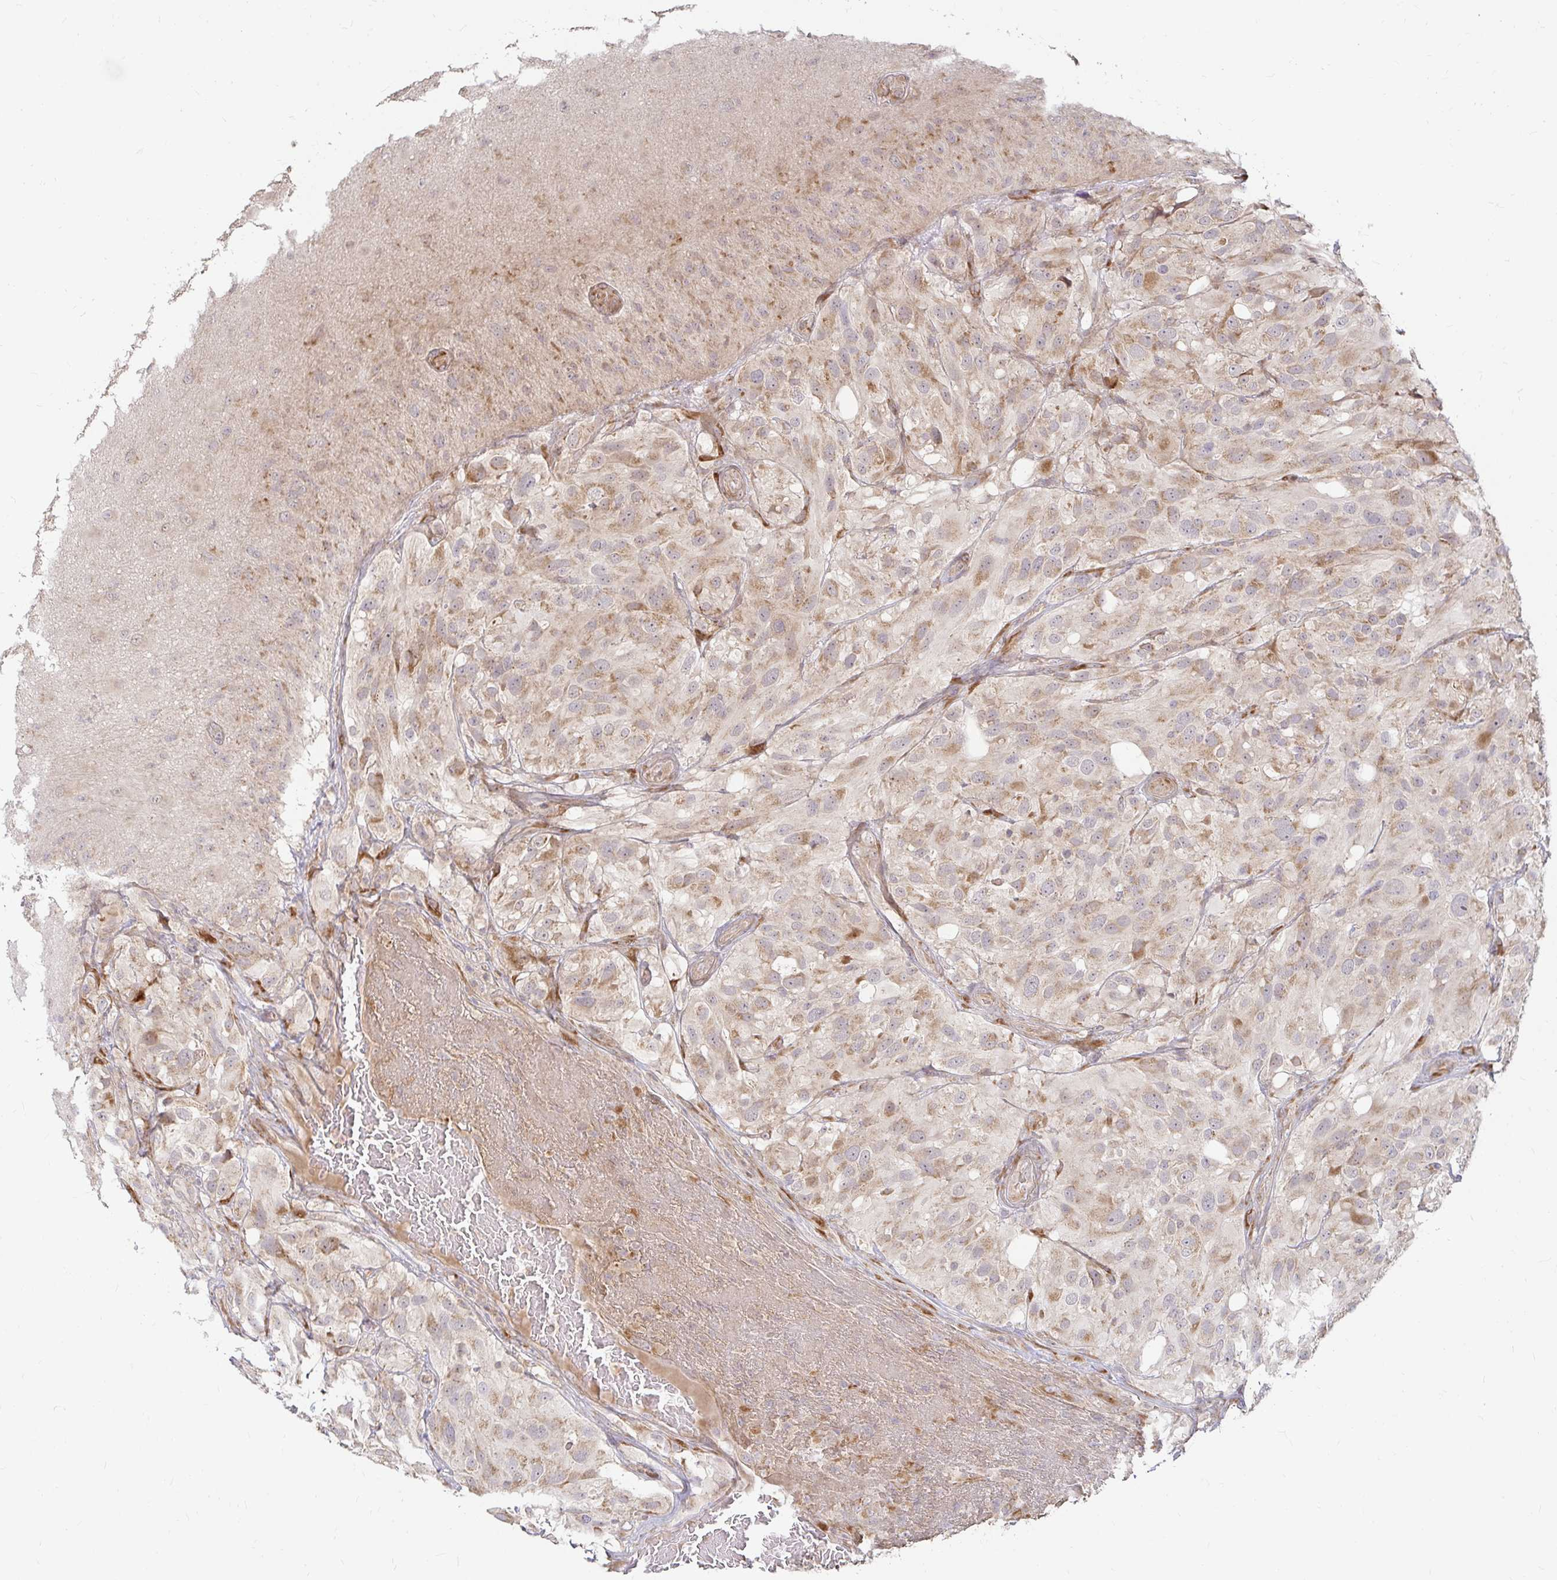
{"staining": {"intensity": "weak", "quantity": ">75%", "location": "cytoplasmic/membranous"}, "tissue": "glioma", "cell_type": "Tumor cells", "image_type": "cancer", "snomed": [{"axis": "morphology", "description": "Glioma, malignant, High grade"}, {"axis": "topography", "description": "Brain"}], "caption": "Approximately >75% of tumor cells in high-grade glioma (malignant) demonstrate weak cytoplasmic/membranous protein expression as visualized by brown immunohistochemical staining.", "gene": "CAST", "patient": {"sex": "male", "age": 53}}